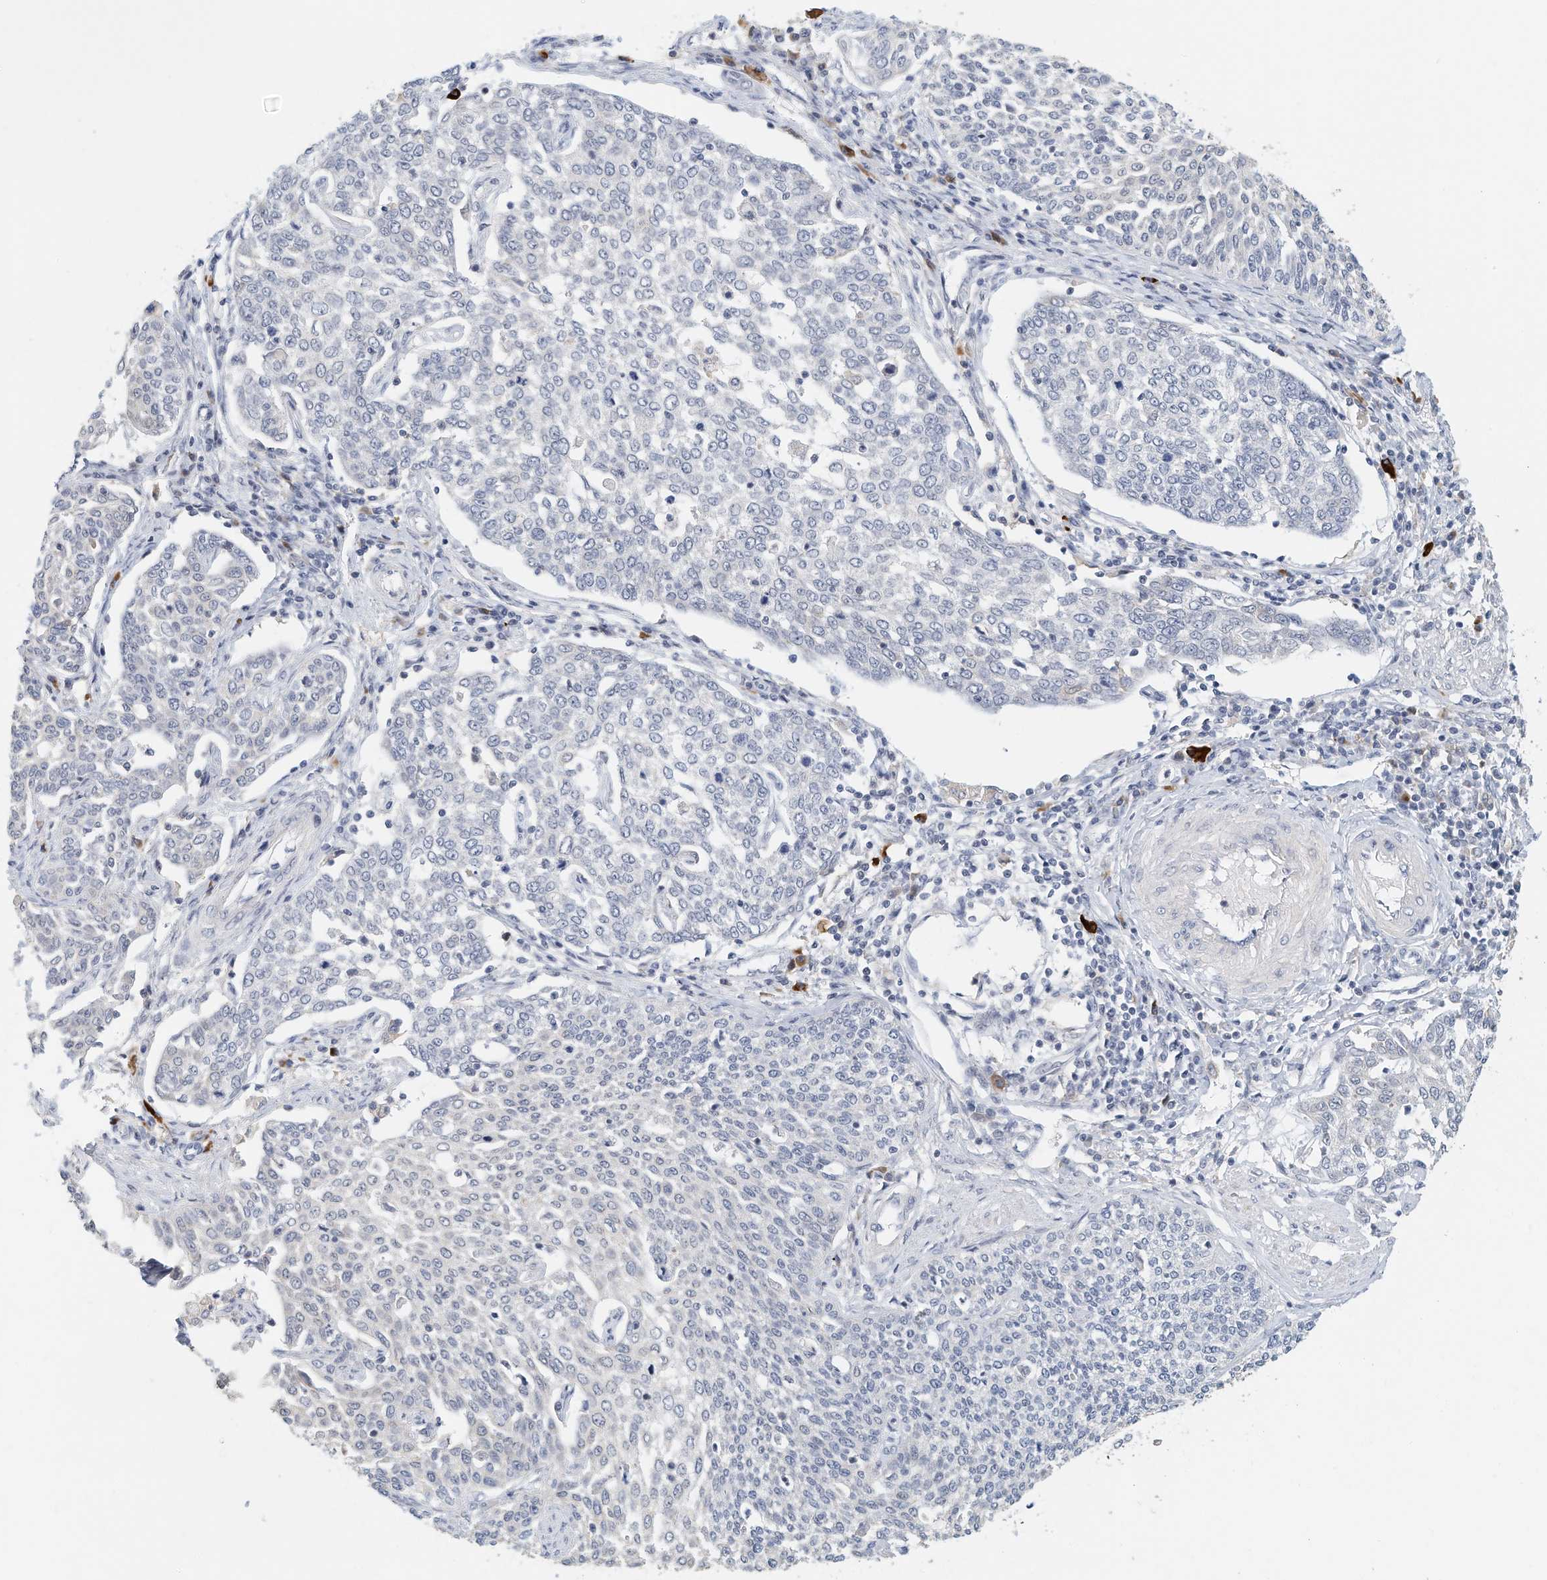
{"staining": {"intensity": "negative", "quantity": "none", "location": "none"}, "tissue": "cervical cancer", "cell_type": "Tumor cells", "image_type": "cancer", "snomed": [{"axis": "morphology", "description": "Squamous cell carcinoma, NOS"}, {"axis": "topography", "description": "Cervix"}], "caption": "The image shows no staining of tumor cells in cervical cancer.", "gene": "MICAL1", "patient": {"sex": "female", "age": 34}}